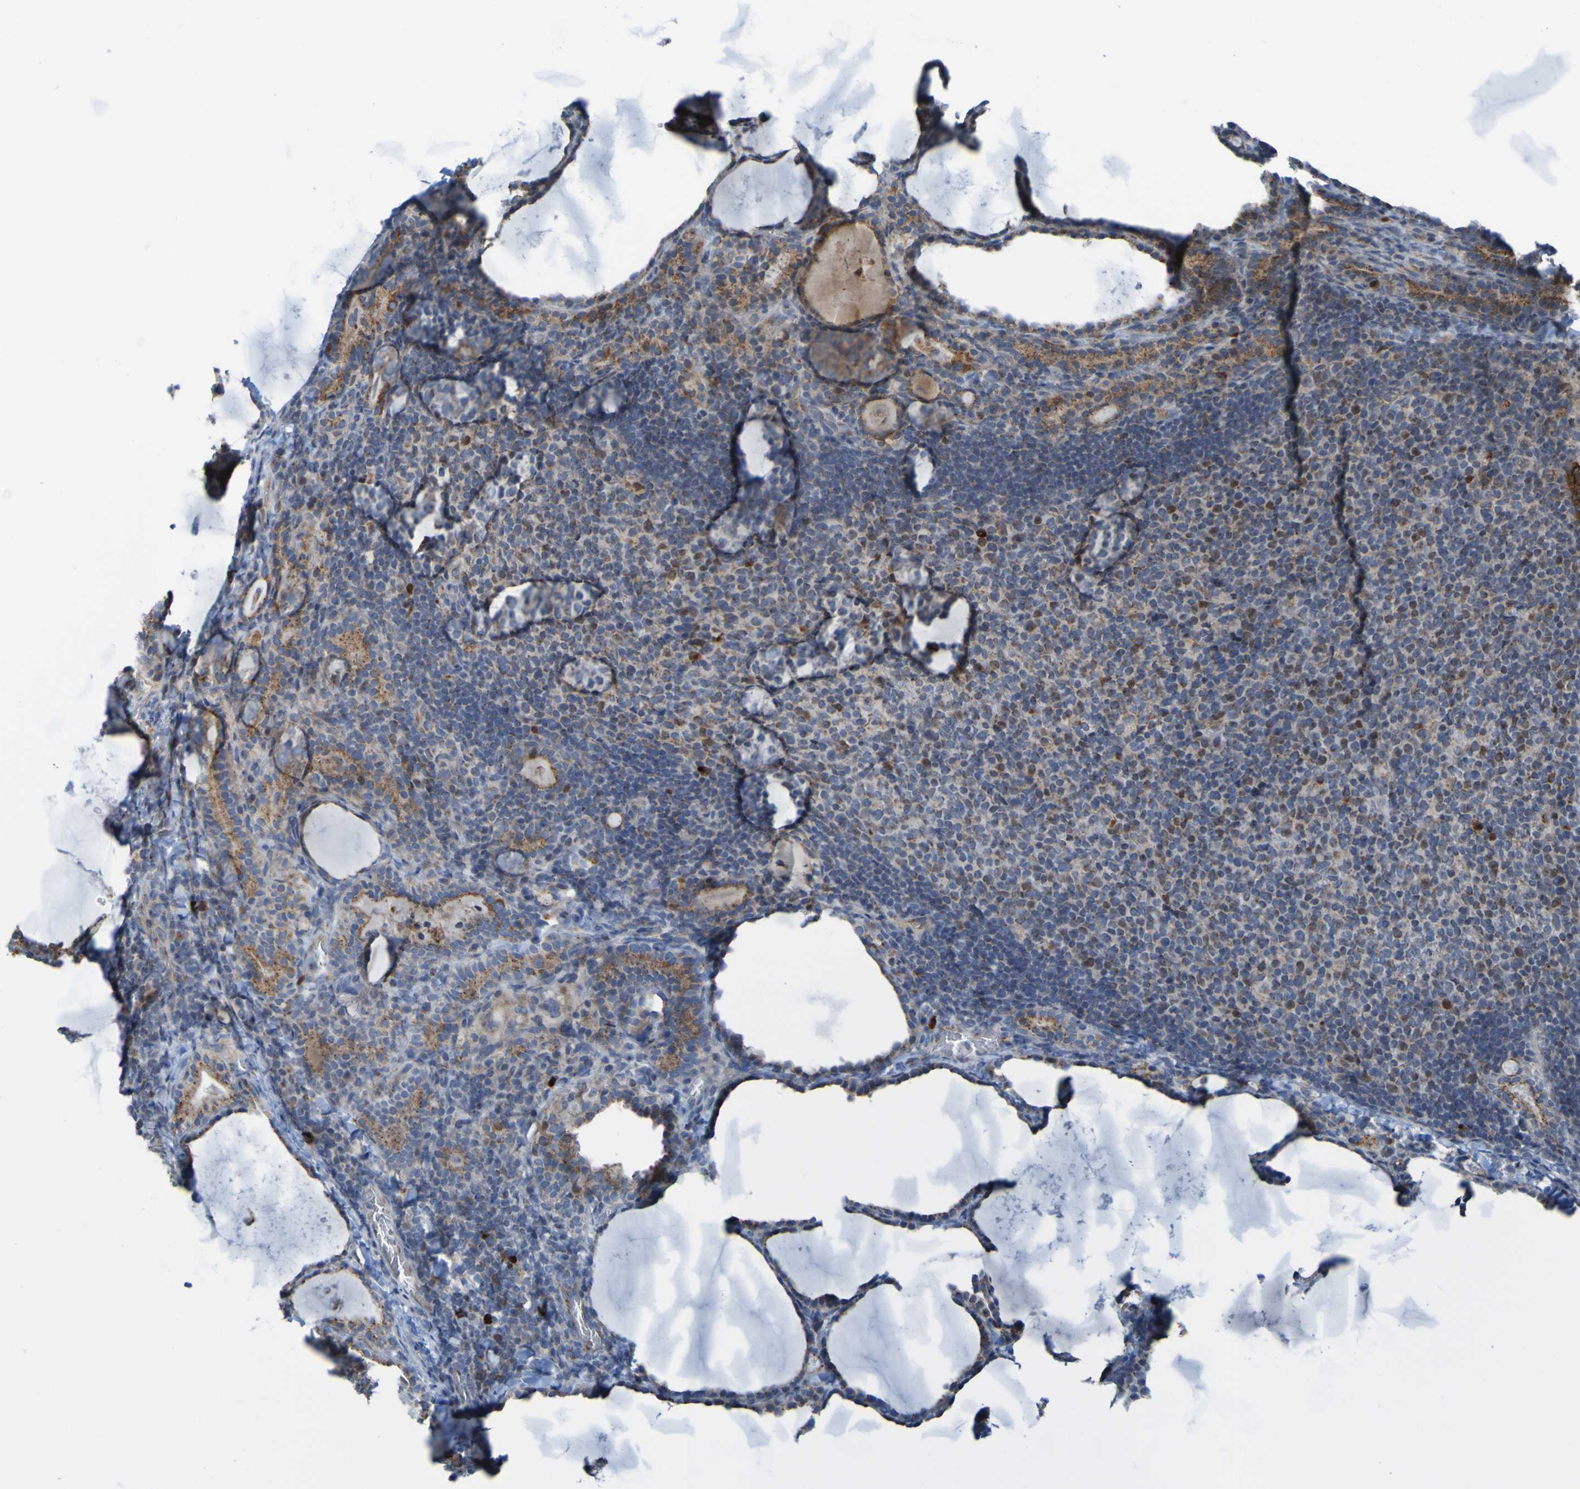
{"staining": {"intensity": "weak", "quantity": "<25%", "location": "cytoplasmic/membranous,nuclear"}, "tissue": "thyroid cancer", "cell_type": "Tumor cells", "image_type": "cancer", "snomed": [{"axis": "morphology", "description": "Papillary adenocarcinoma, NOS"}, {"axis": "topography", "description": "Thyroid gland"}], "caption": "Immunohistochemical staining of thyroid papillary adenocarcinoma demonstrates no significant staining in tumor cells.", "gene": "UNG", "patient": {"sex": "female", "age": 42}}